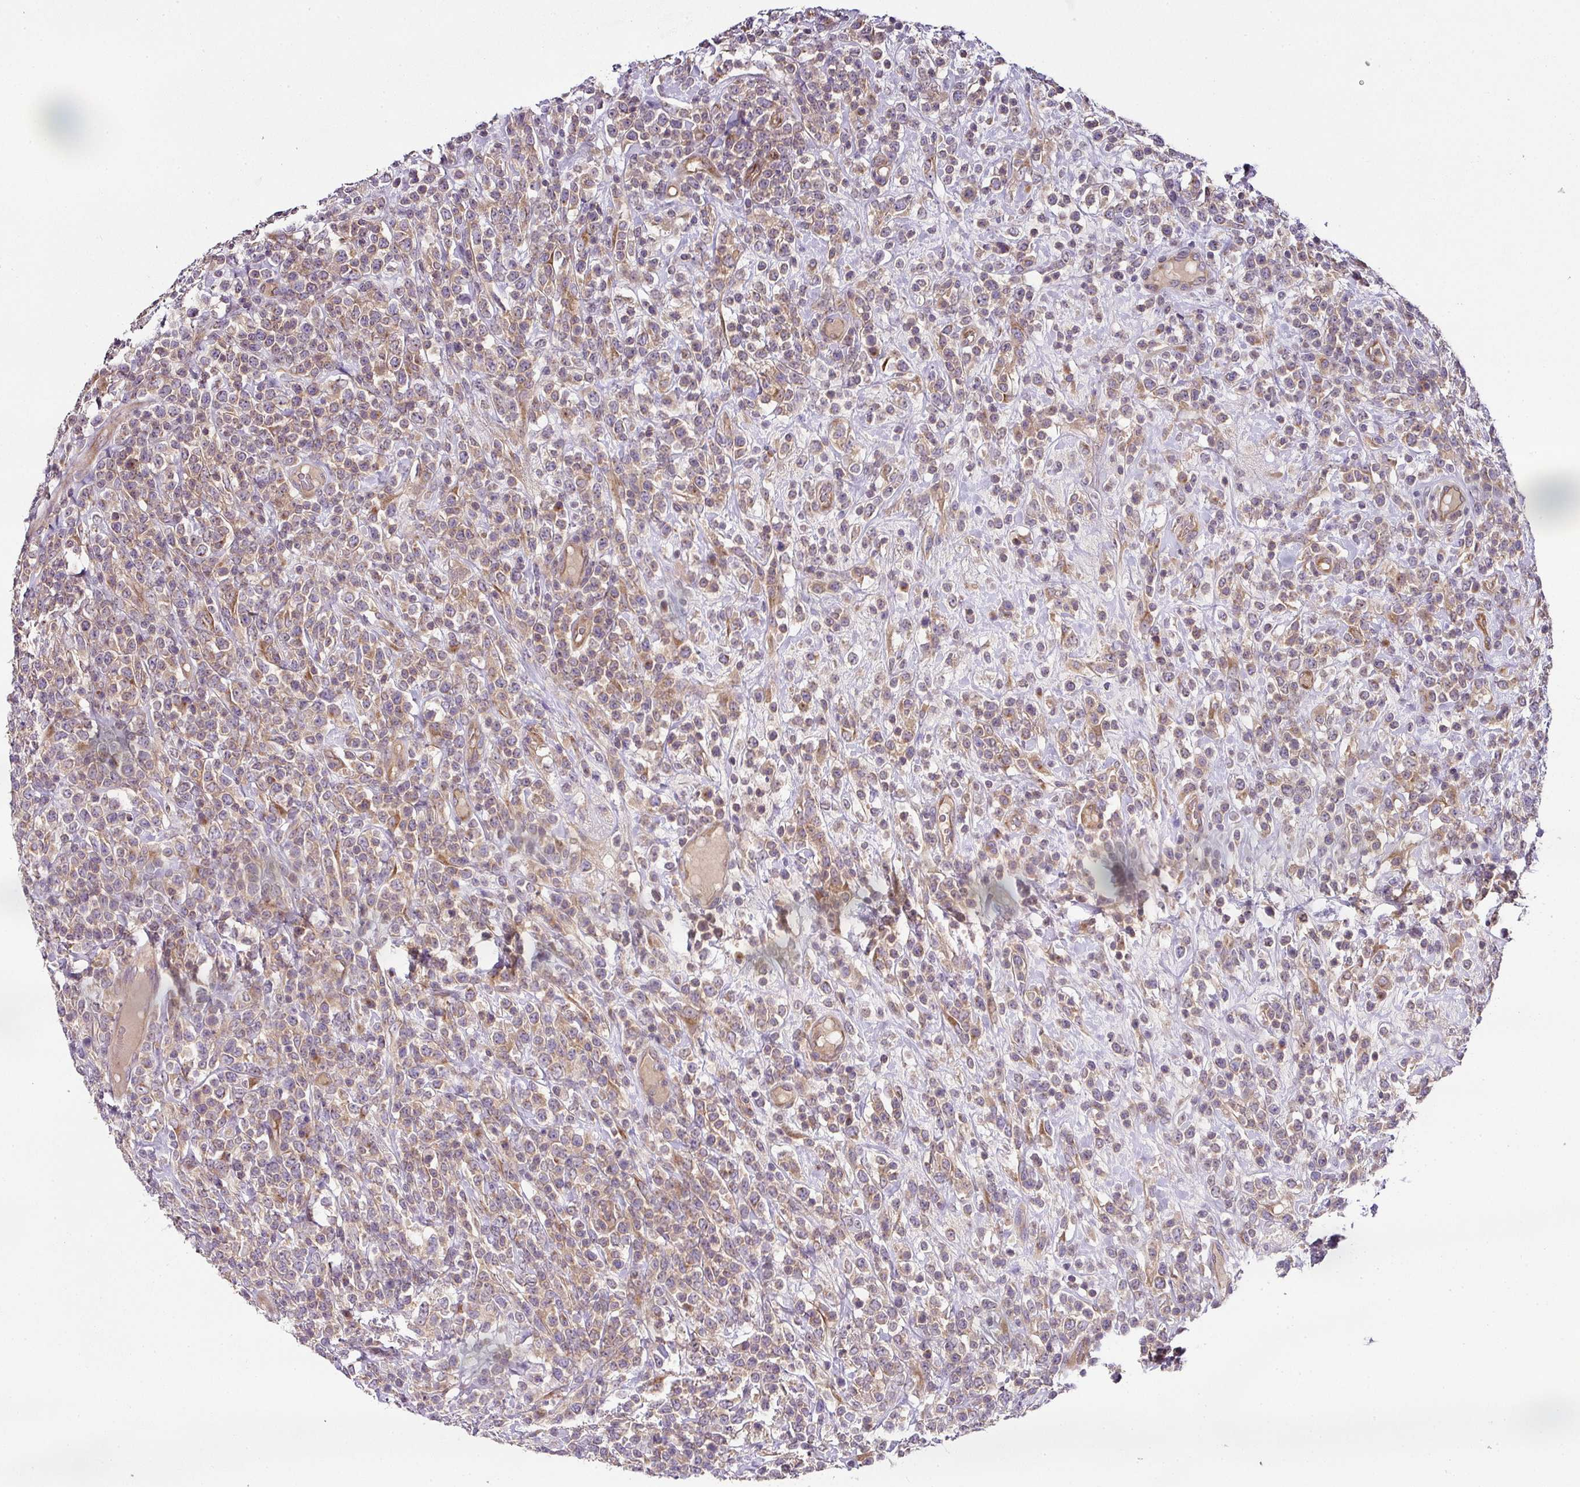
{"staining": {"intensity": "moderate", "quantity": "25%-75%", "location": "cytoplasmic/membranous"}, "tissue": "lymphoma", "cell_type": "Tumor cells", "image_type": "cancer", "snomed": [{"axis": "morphology", "description": "Malignant lymphoma, non-Hodgkin's type, High grade"}, {"axis": "topography", "description": "Colon"}], "caption": "Tumor cells exhibit moderate cytoplasmic/membranous expression in approximately 25%-75% of cells in malignant lymphoma, non-Hodgkin's type (high-grade). (DAB (3,3'-diaminobenzidine) IHC, brown staining for protein, blue staining for nuclei).", "gene": "SKIC2", "patient": {"sex": "female", "age": 53}}